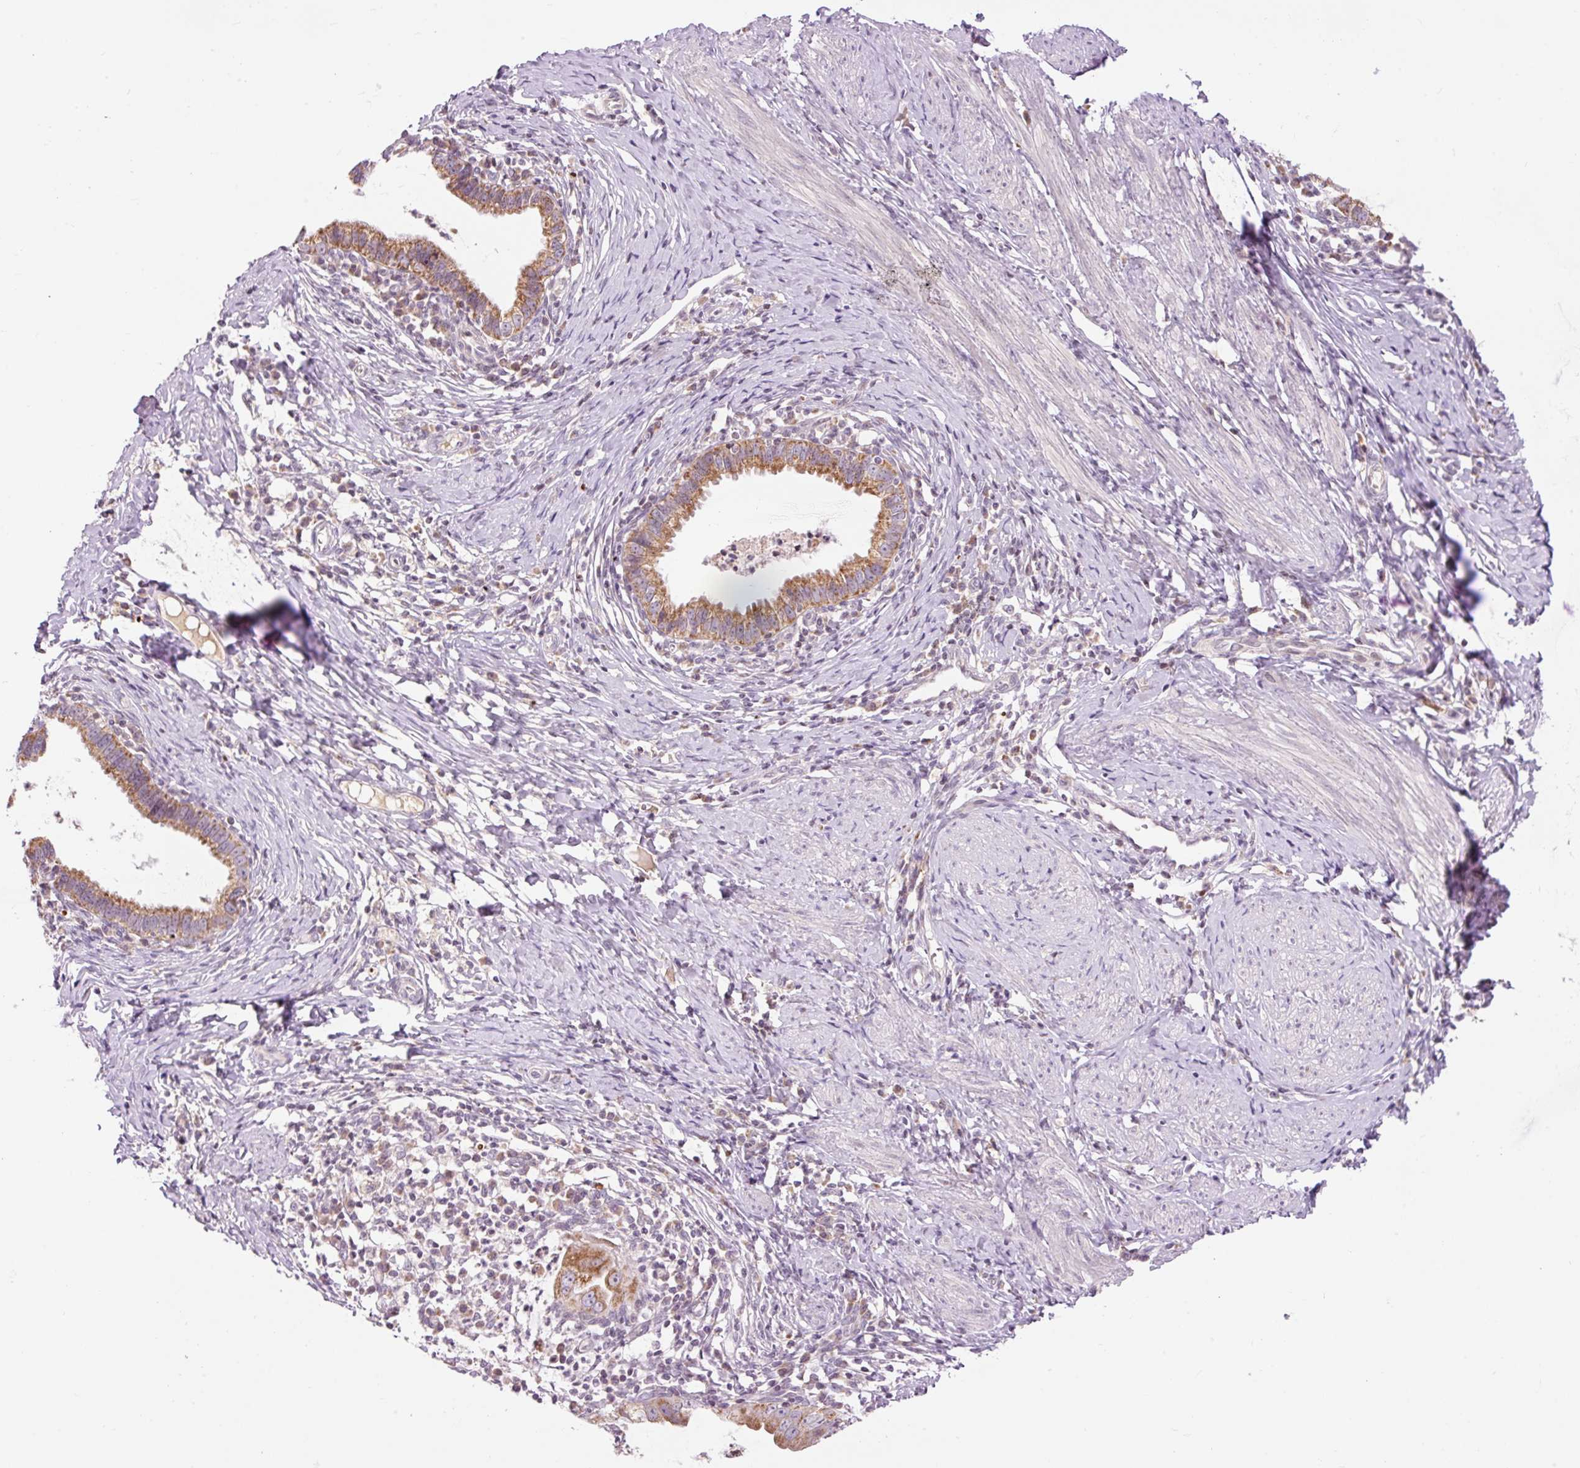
{"staining": {"intensity": "moderate", "quantity": ">75%", "location": "cytoplasmic/membranous"}, "tissue": "cervical cancer", "cell_type": "Tumor cells", "image_type": "cancer", "snomed": [{"axis": "morphology", "description": "Adenocarcinoma, NOS"}, {"axis": "topography", "description": "Cervix"}], "caption": "There is medium levels of moderate cytoplasmic/membranous expression in tumor cells of cervical adenocarcinoma, as demonstrated by immunohistochemical staining (brown color).", "gene": "ABHD11", "patient": {"sex": "female", "age": 36}}